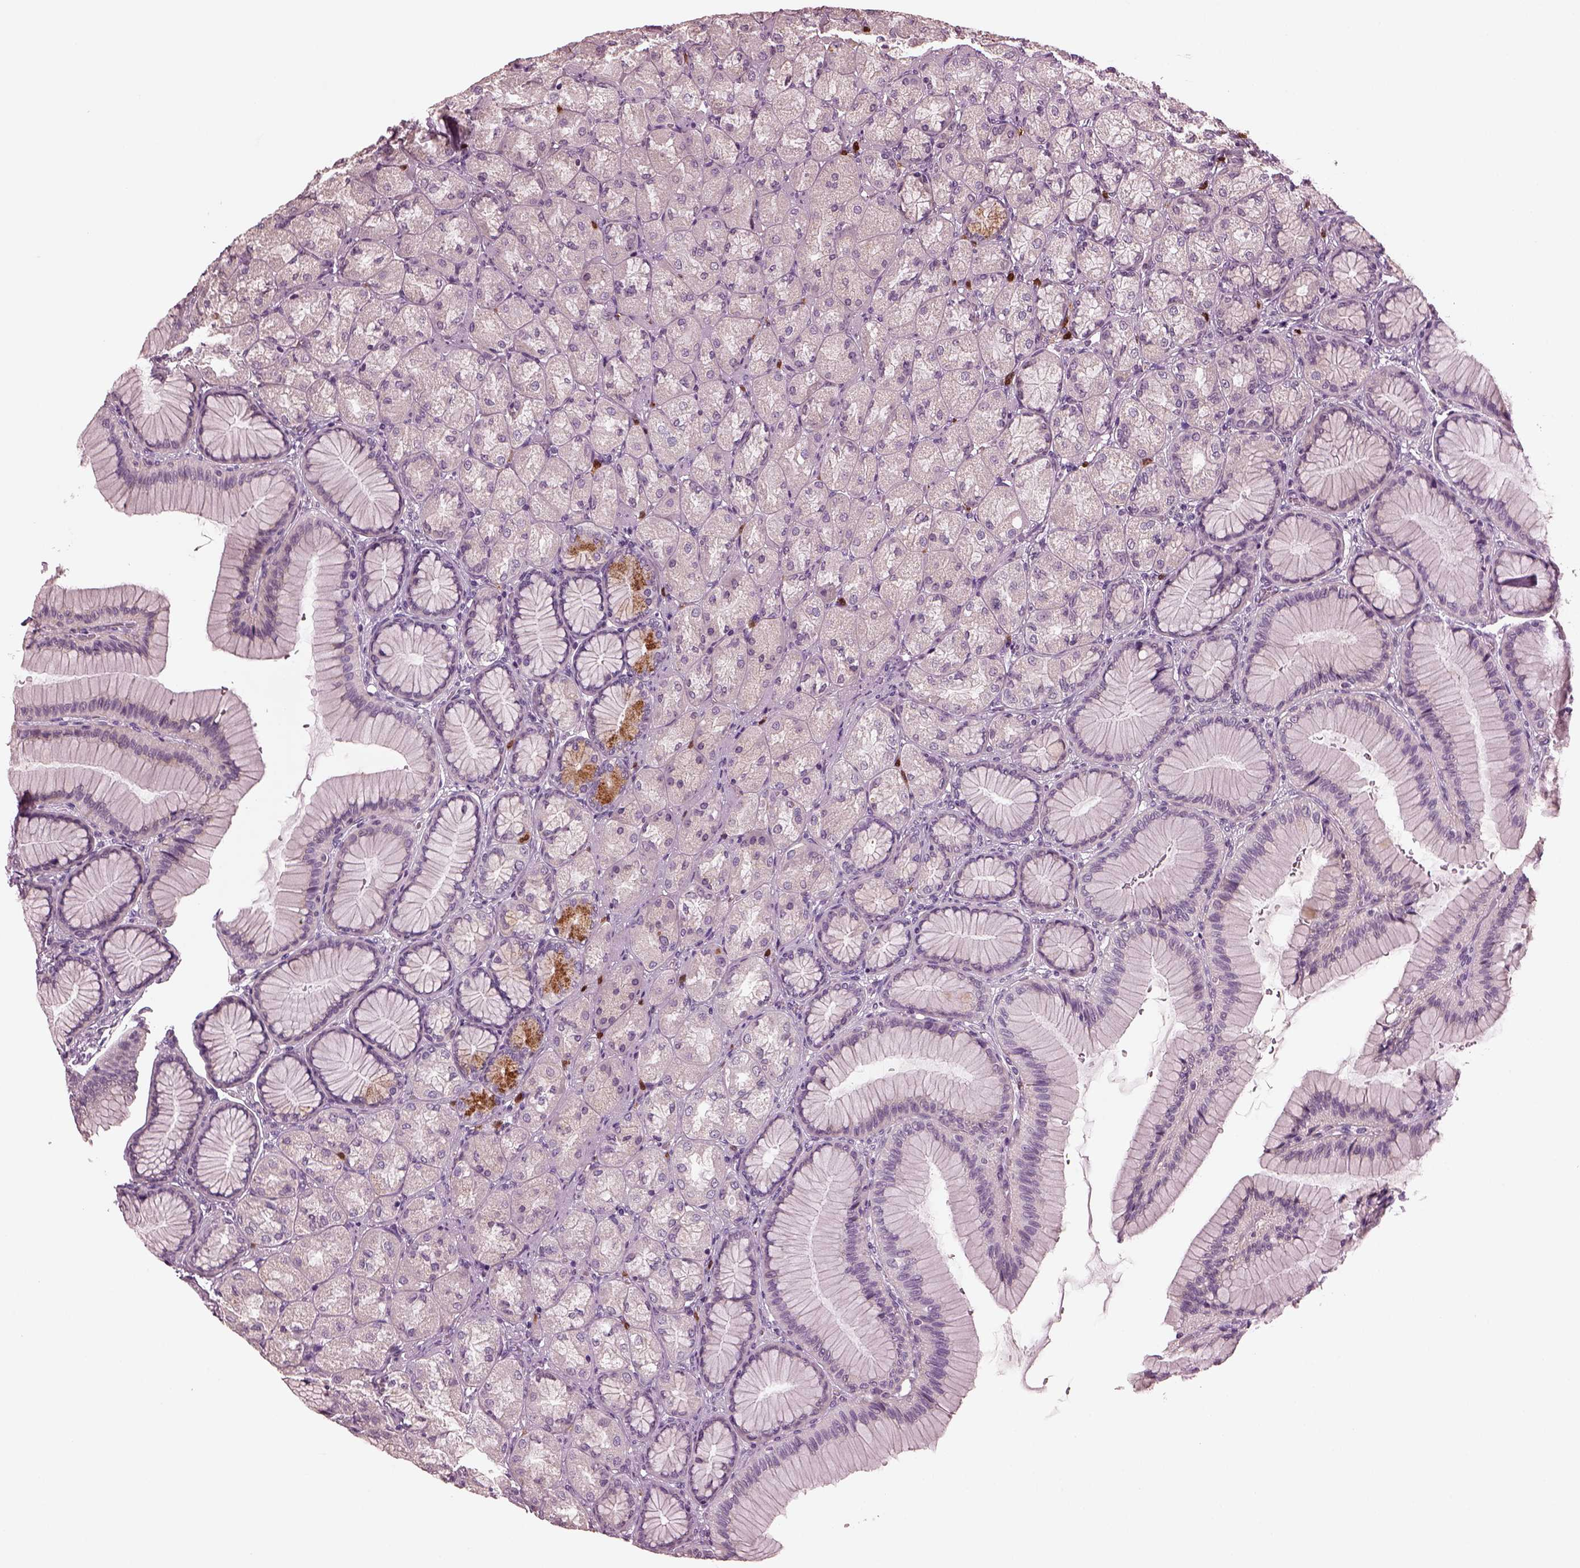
{"staining": {"intensity": "moderate", "quantity": "<25%", "location": "cytoplasmic/membranous"}, "tissue": "stomach", "cell_type": "Glandular cells", "image_type": "normal", "snomed": [{"axis": "morphology", "description": "Normal tissue, NOS"}, {"axis": "morphology", "description": "Adenocarcinoma, NOS"}, {"axis": "morphology", "description": "Adenocarcinoma, High grade"}, {"axis": "topography", "description": "Stomach, upper"}, {"axis": "topography", "description": "Stomach"}], "caption": "DAB immunohistochemical staining of benign human stomach demonstrates moderate cytoplasmic/membranous protein expression in about <25% of glandular cells. Nuclei are stained in blue.", "gene": "SLAMF8", "patient": {"sex": "female", "age": 65}}